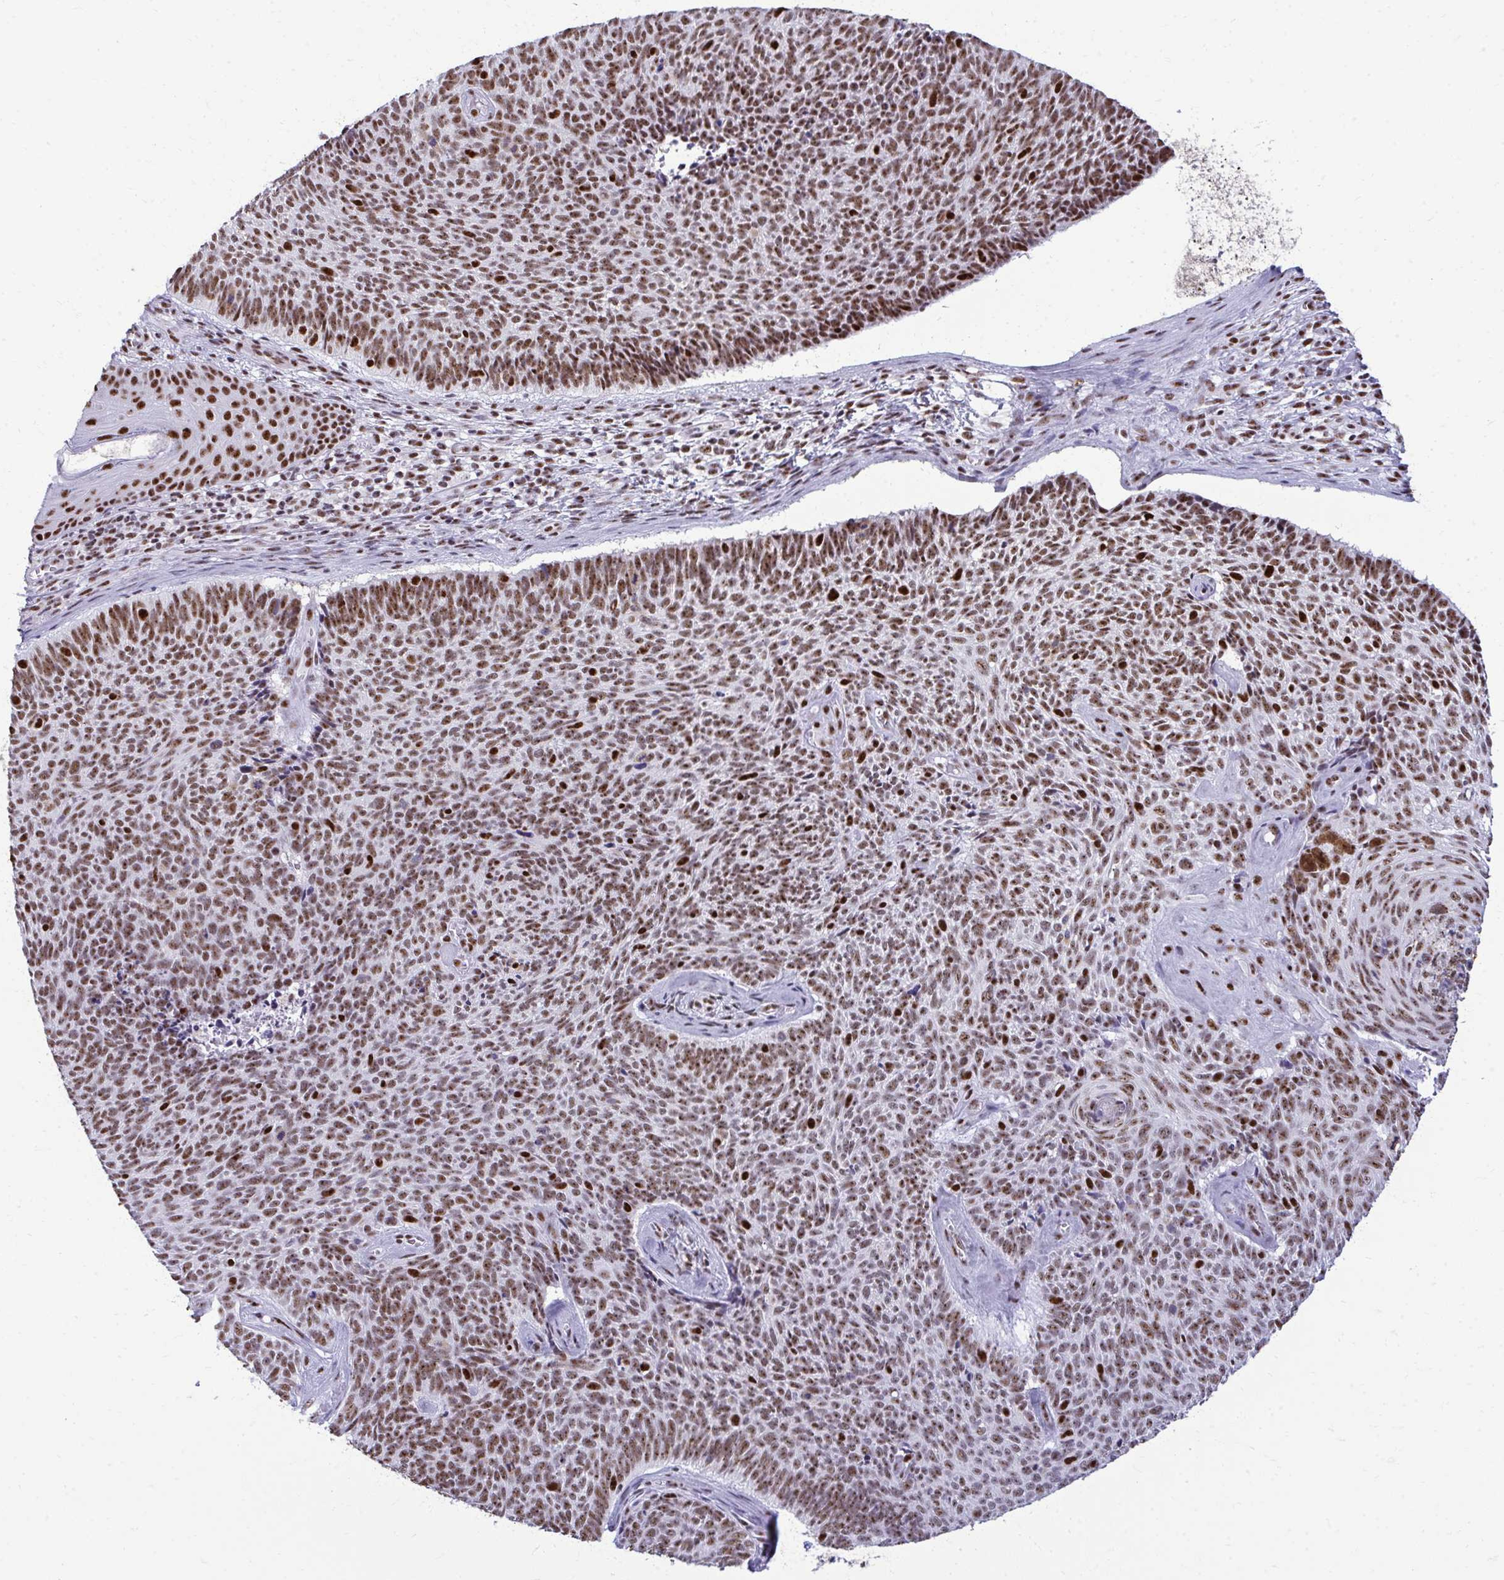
{"staining": {"intensity": "moderate", "quantity": ">75%", "location": "nuclear"}, "tissue": "skin cancer", "cell_type": "Tumor cells", "image_type": "cancer", "snomed": [{"axis": "morphology", "description": "Basal cell carcinoma"}, {"axis": "topography", "description": "Skin"}], "caption": "This image displays skin basal cell carcinoma stained with immunohistochemistry to label a protein in brown. The nuclear of tumor cells show moderate positivity for the protein. Nuclei are counter-stained blue.", "gene": "PELP1", "patient": {"sex": "female", "age": 80}}